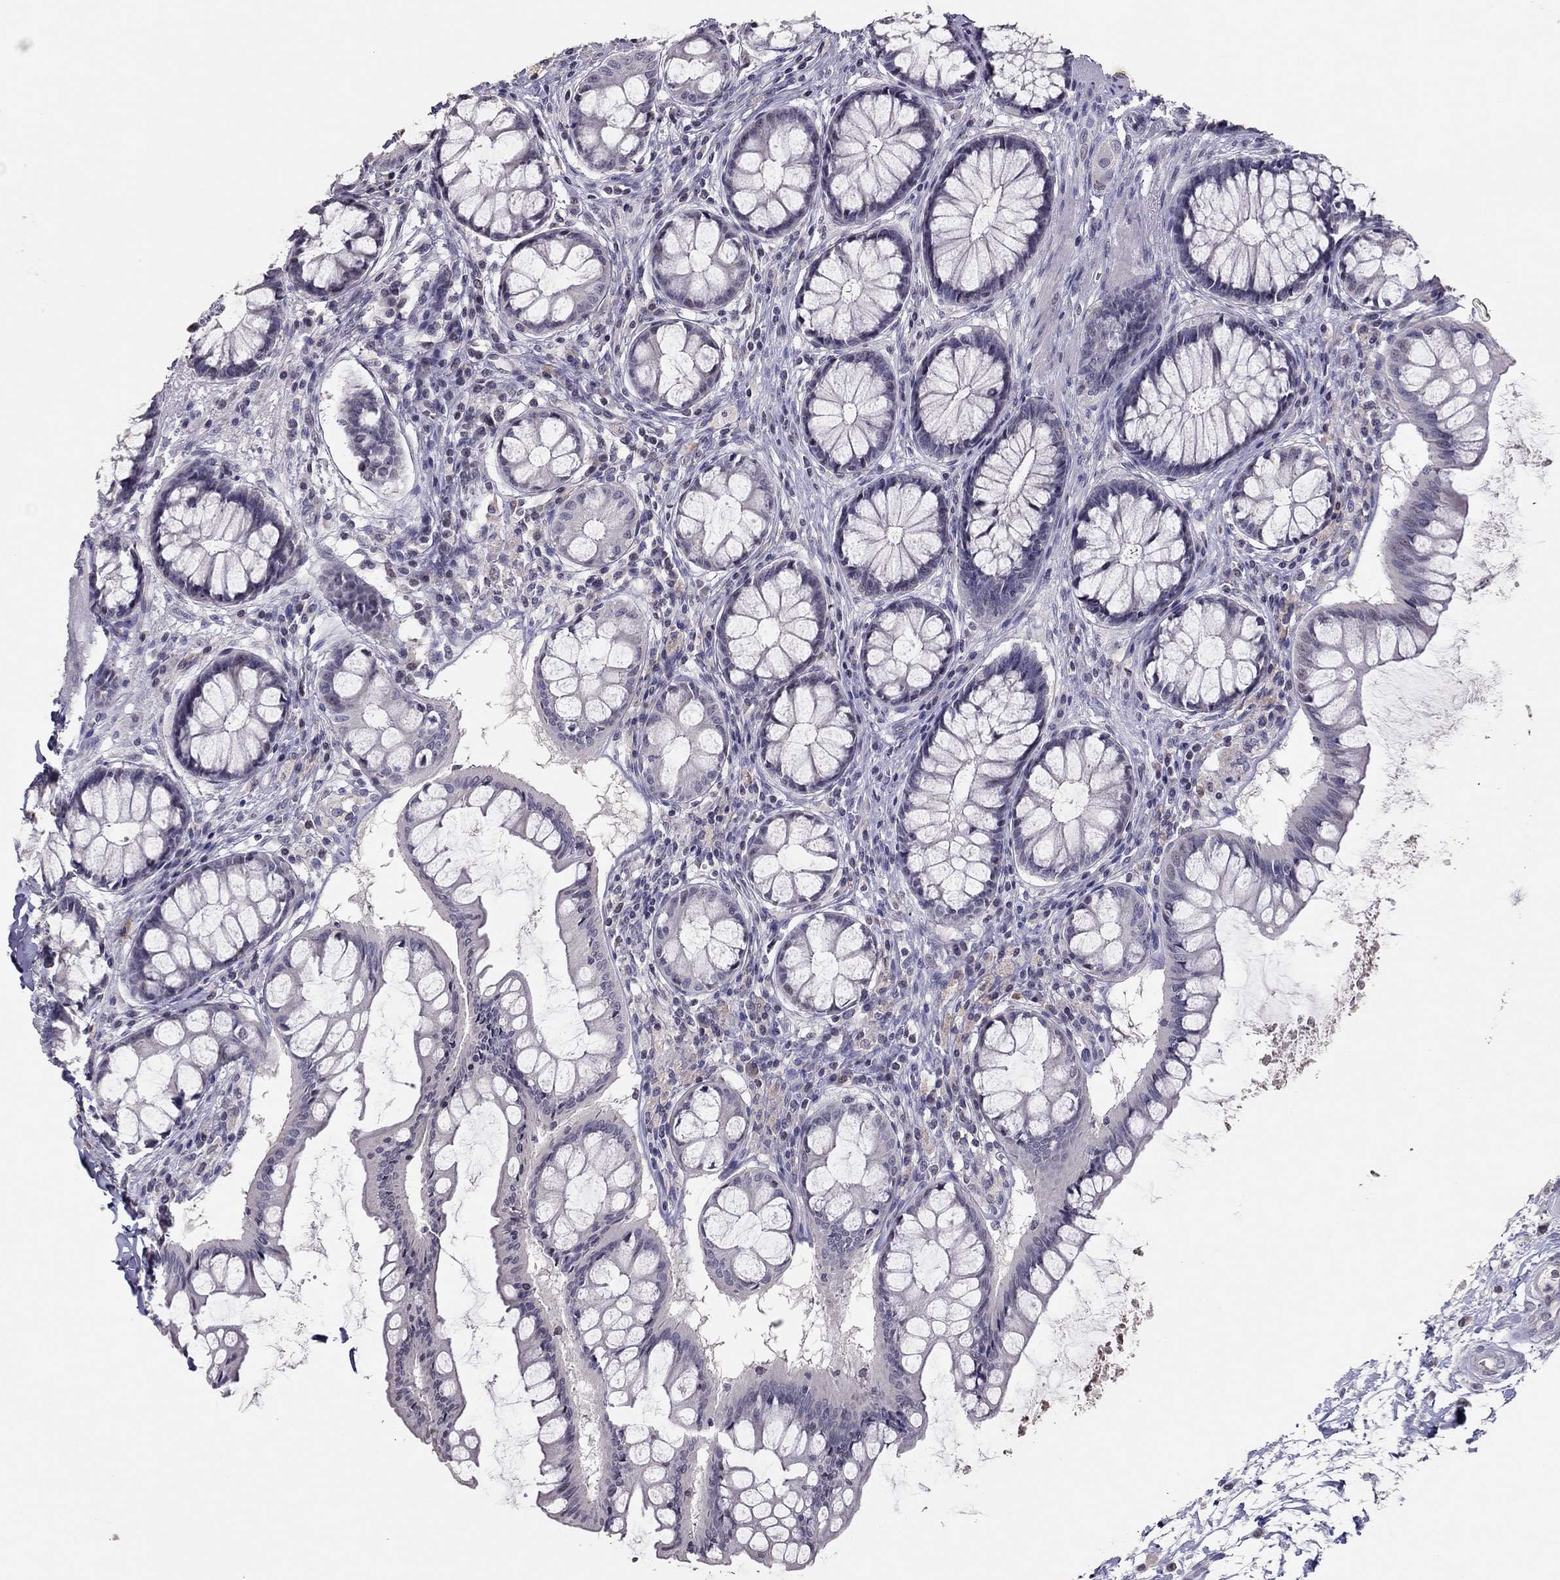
{"staining": {"intensity": "negative", "quantity": "none", "location": "none"}, "tissue": "colon", "cell_type": "Endothelial cells", "image_type": "normal", "snomed": [{"axis": "morphology", "description": "Normal tissue, NOS"}, {"axis": "topography", "description": "Colon"}], "caption": "High power microscopy image of an immunohistochemistry image of benign colon, revealing no significant positivity in endothelial cells. (Stains: DAB (3,3'-diaminobenzidine) IHC with hematoxylin counter stain, Microscopy: brightfield microscopy at high magnification).", "gene": "TSHB", "patient": {"sex": "female", "age": 65}}